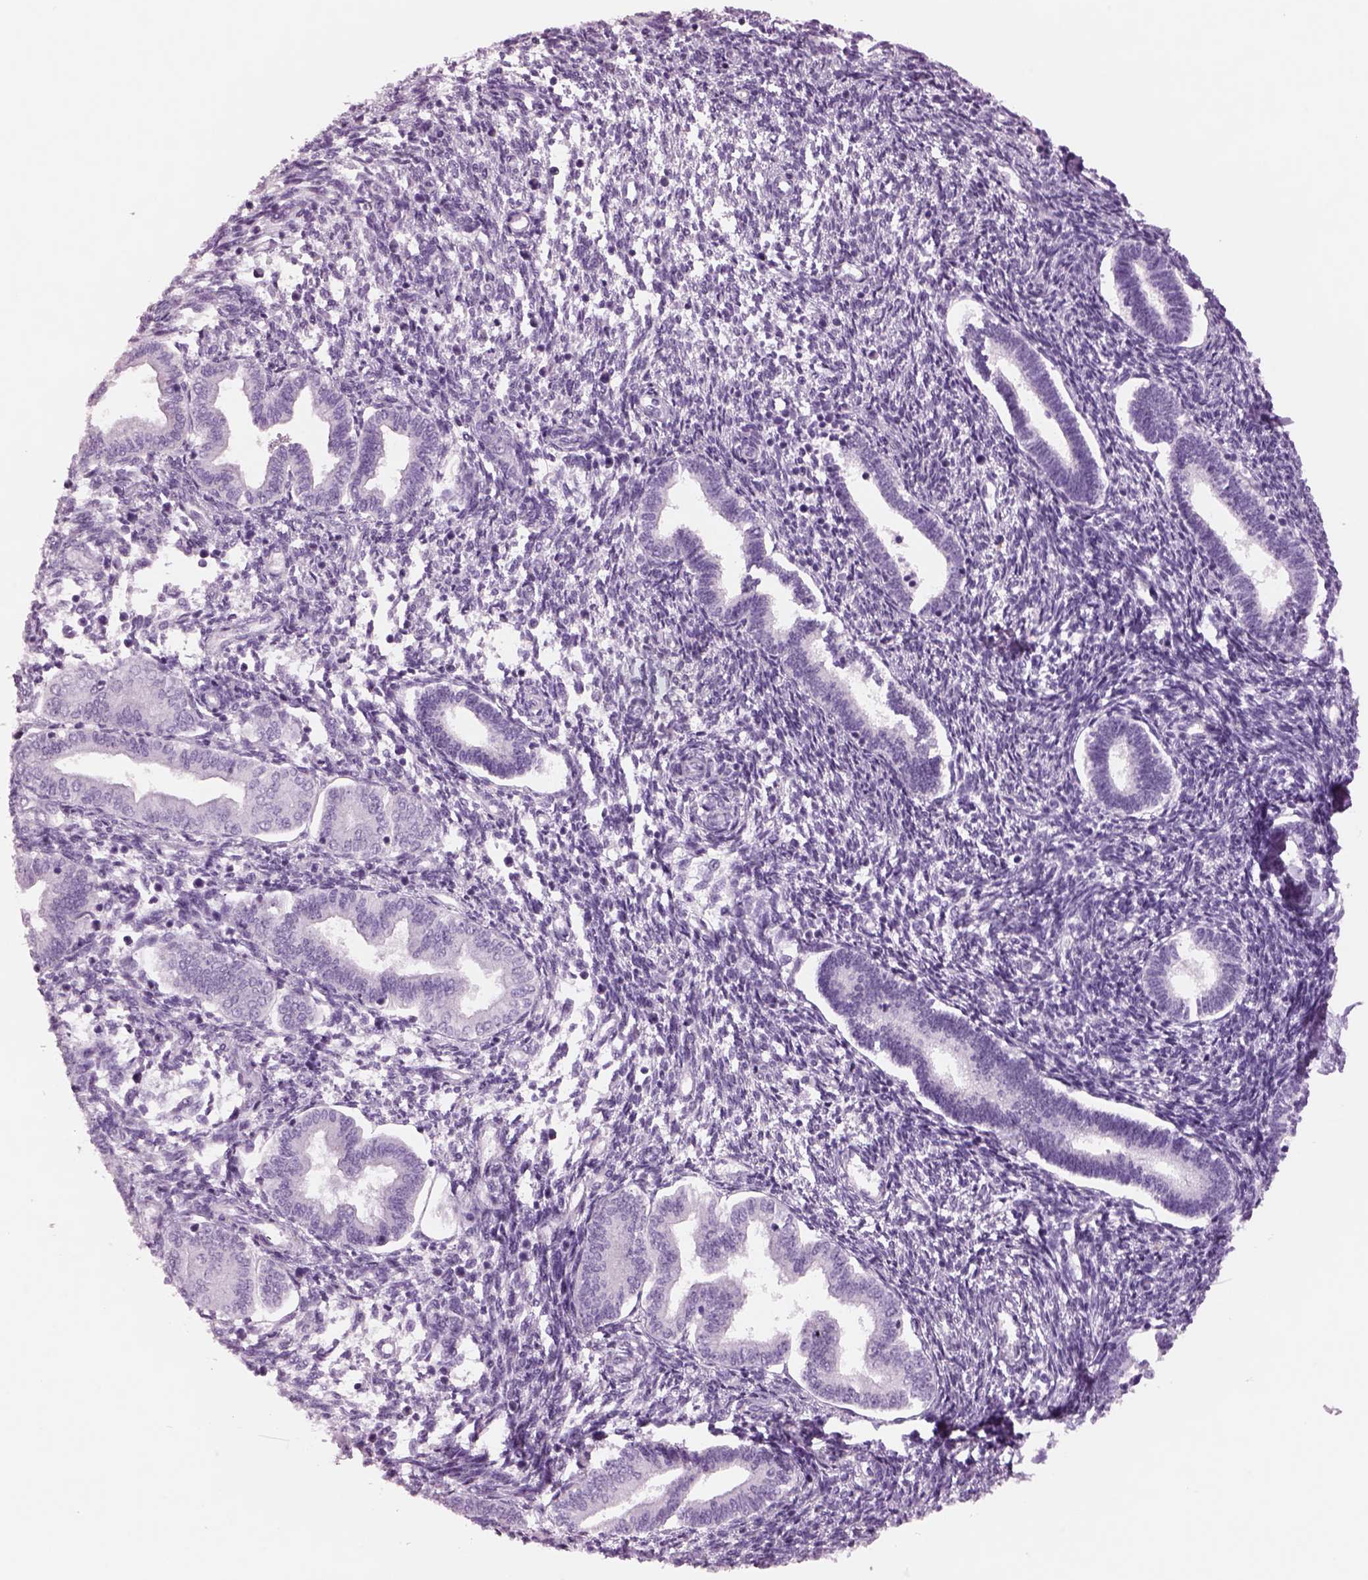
{"staining": {"intensity": "negative", "quantity": "none", "location": "none"}, "tissue": "endometrium", "cell_type": "Cells in endometrial stroma", "image_type": "normal", "snomed": [{"axis": "morphology", "description": "Normal tissue, NOS"}, {"axis": "topography", "description": "Endometrium"}], "caption": "DAB (3,3'-diaminobenzidine) immunohistochemical staining of unremarkable human endometrium demonstrates no significant staining in cells in endometrial stroma.", "gene": "RHO", "patient": {"sex": "female", "age": 42}}